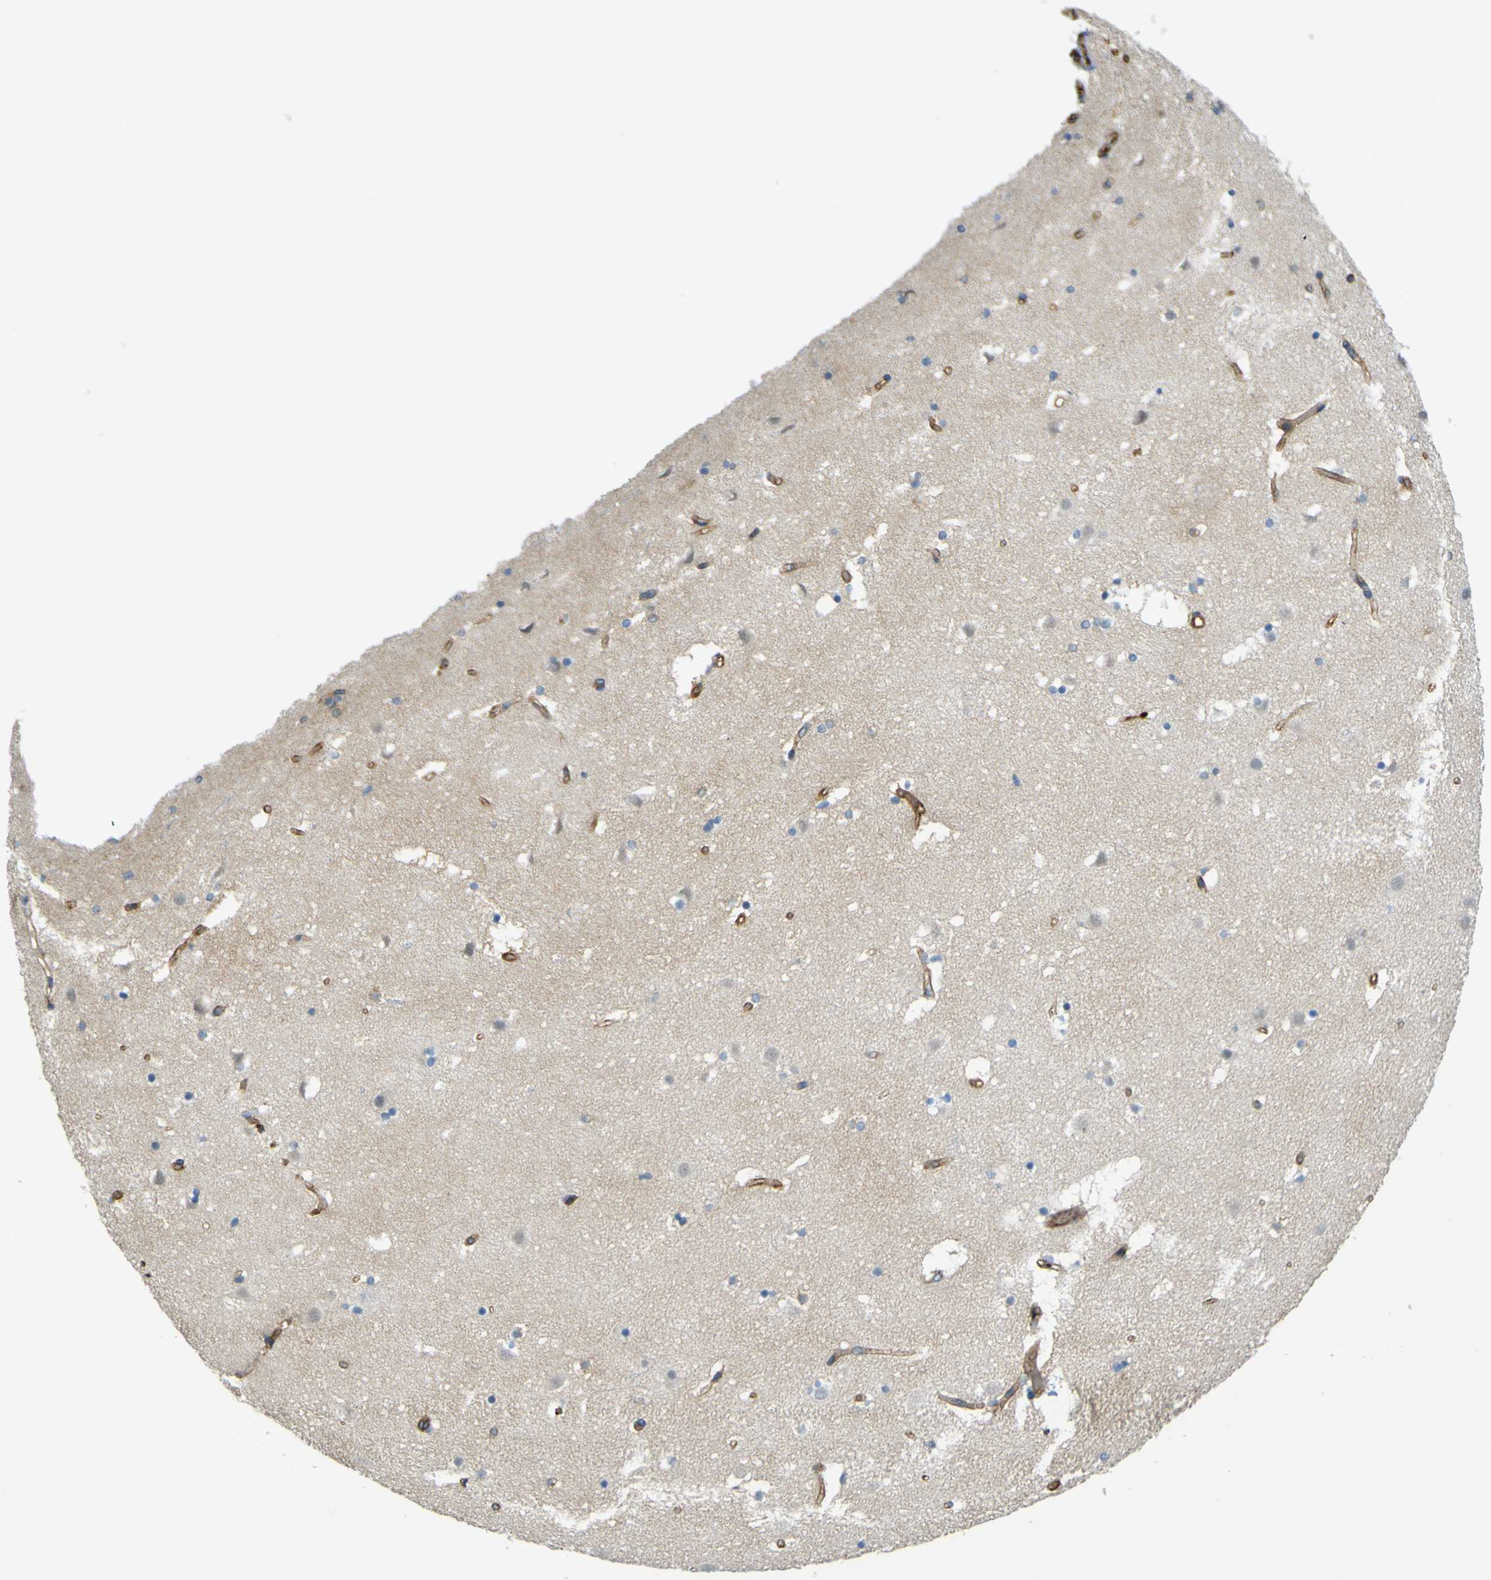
{"staining": {"intensity": "moderate", "quantity": "<25%", "location": "cytoplasmic/membranous"}, "tissue": "caudate", "cell_type": "Glial cells", "image_type": "normal", "snomed": [{"axis": "morphology", "description": "Normal tissue, NOS"}, {"axis": "topography", "description": "Lateral ventricle wall"}], "caption": "Moderate cytoplasmic/membranous staining for a protein is seen in about <25% of glial cells of benign caudate using IHC.", "gene": "PLXDC1", "patient": {"sex": "male", "age": 45}}